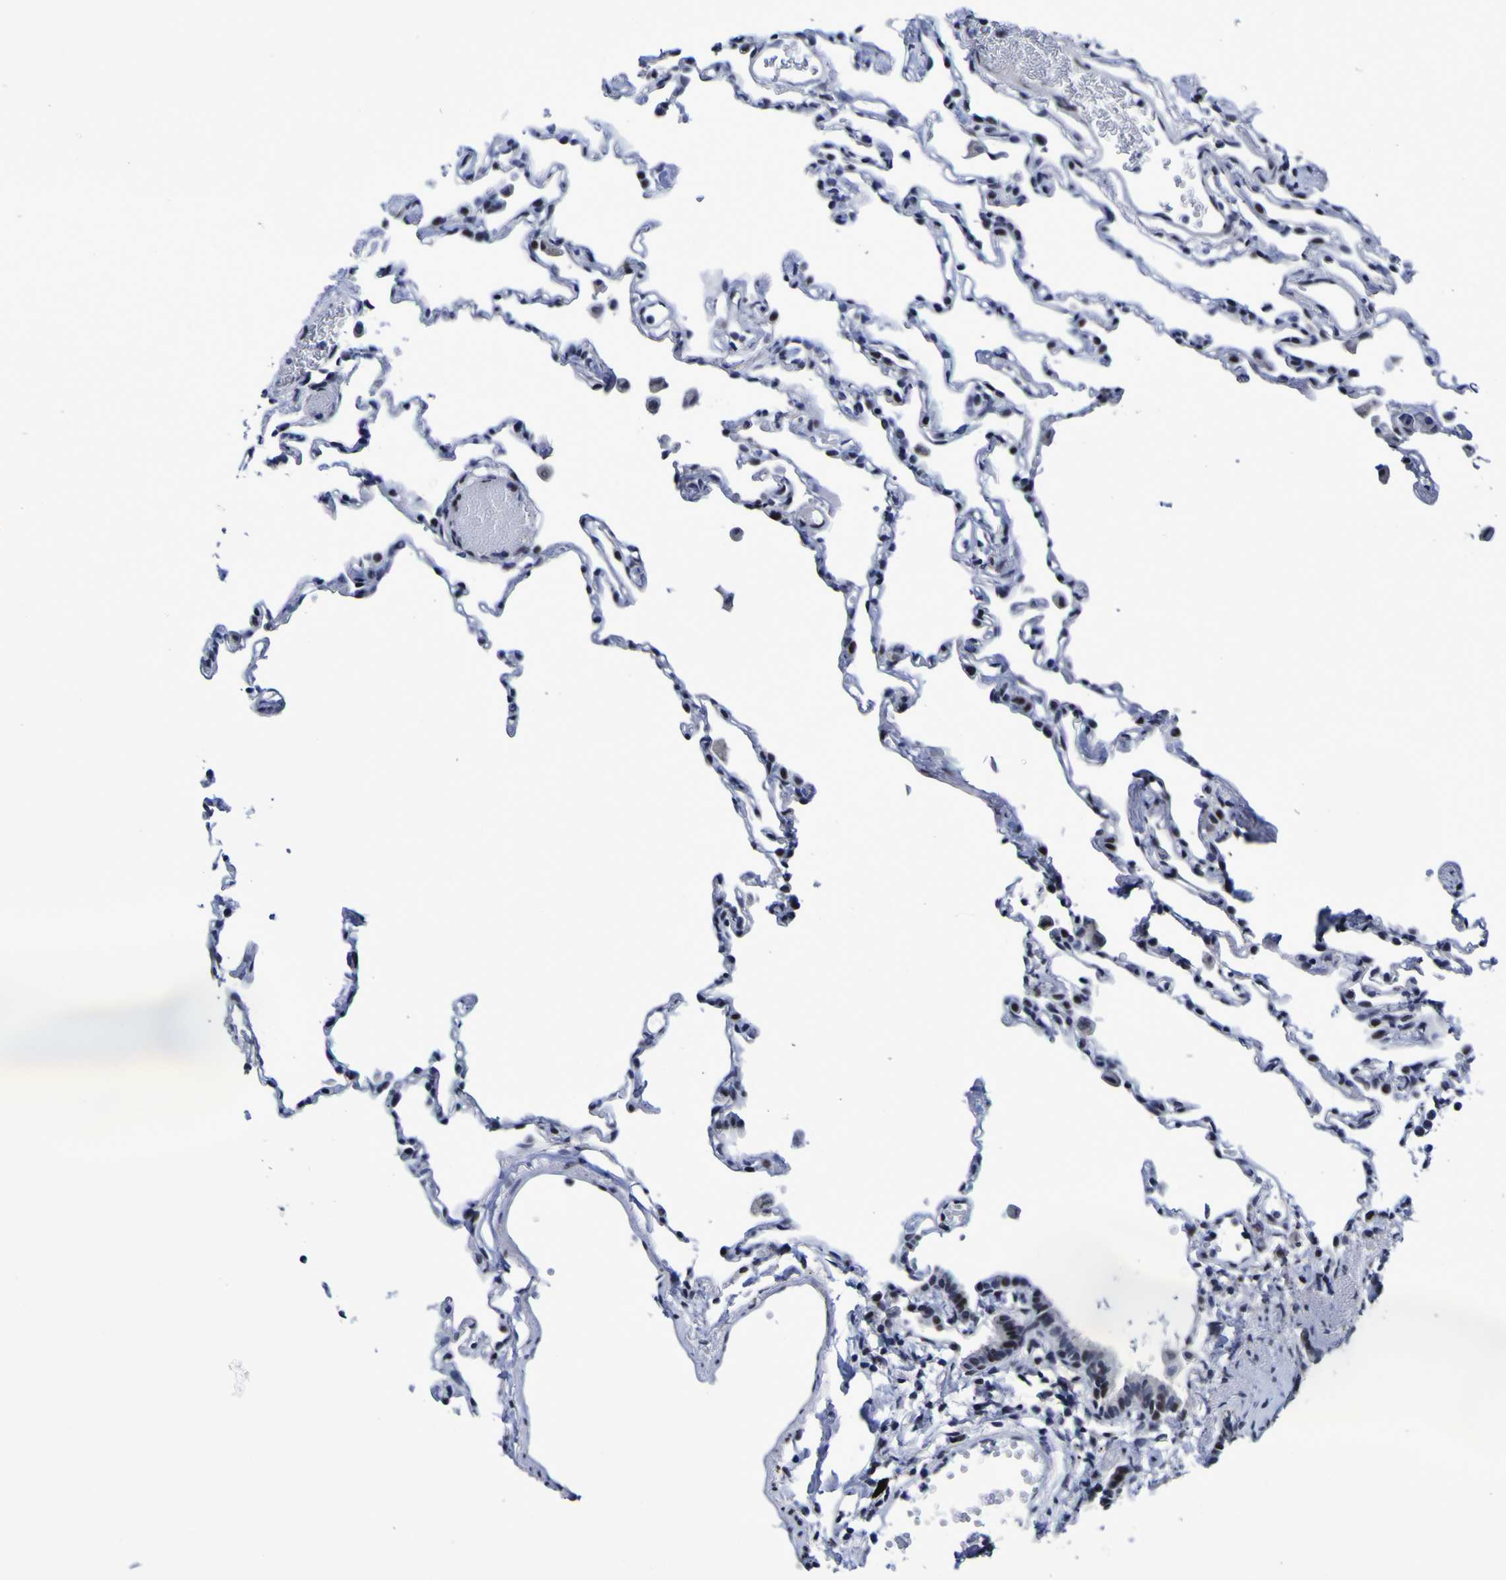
{"staining": {"intensity": "weak", "quantity": "25%-75%", "location": "nuclear"}, "tissue": "lung", "cell_type": "Alveolar cells", "image_type": "normal", "snomed": [{"axis": "morphology", "description": "Normal tissue, NOS"}, {"axis": "topography", "description": "Lung"}], "caption": "This is an image of immunohistochemistry (IHC) staining of benign lung, which shows weak staining in the nuclear of alveolar cells.", "gene": "MBD3", "patient": {"sex": "female", "age": 49}}